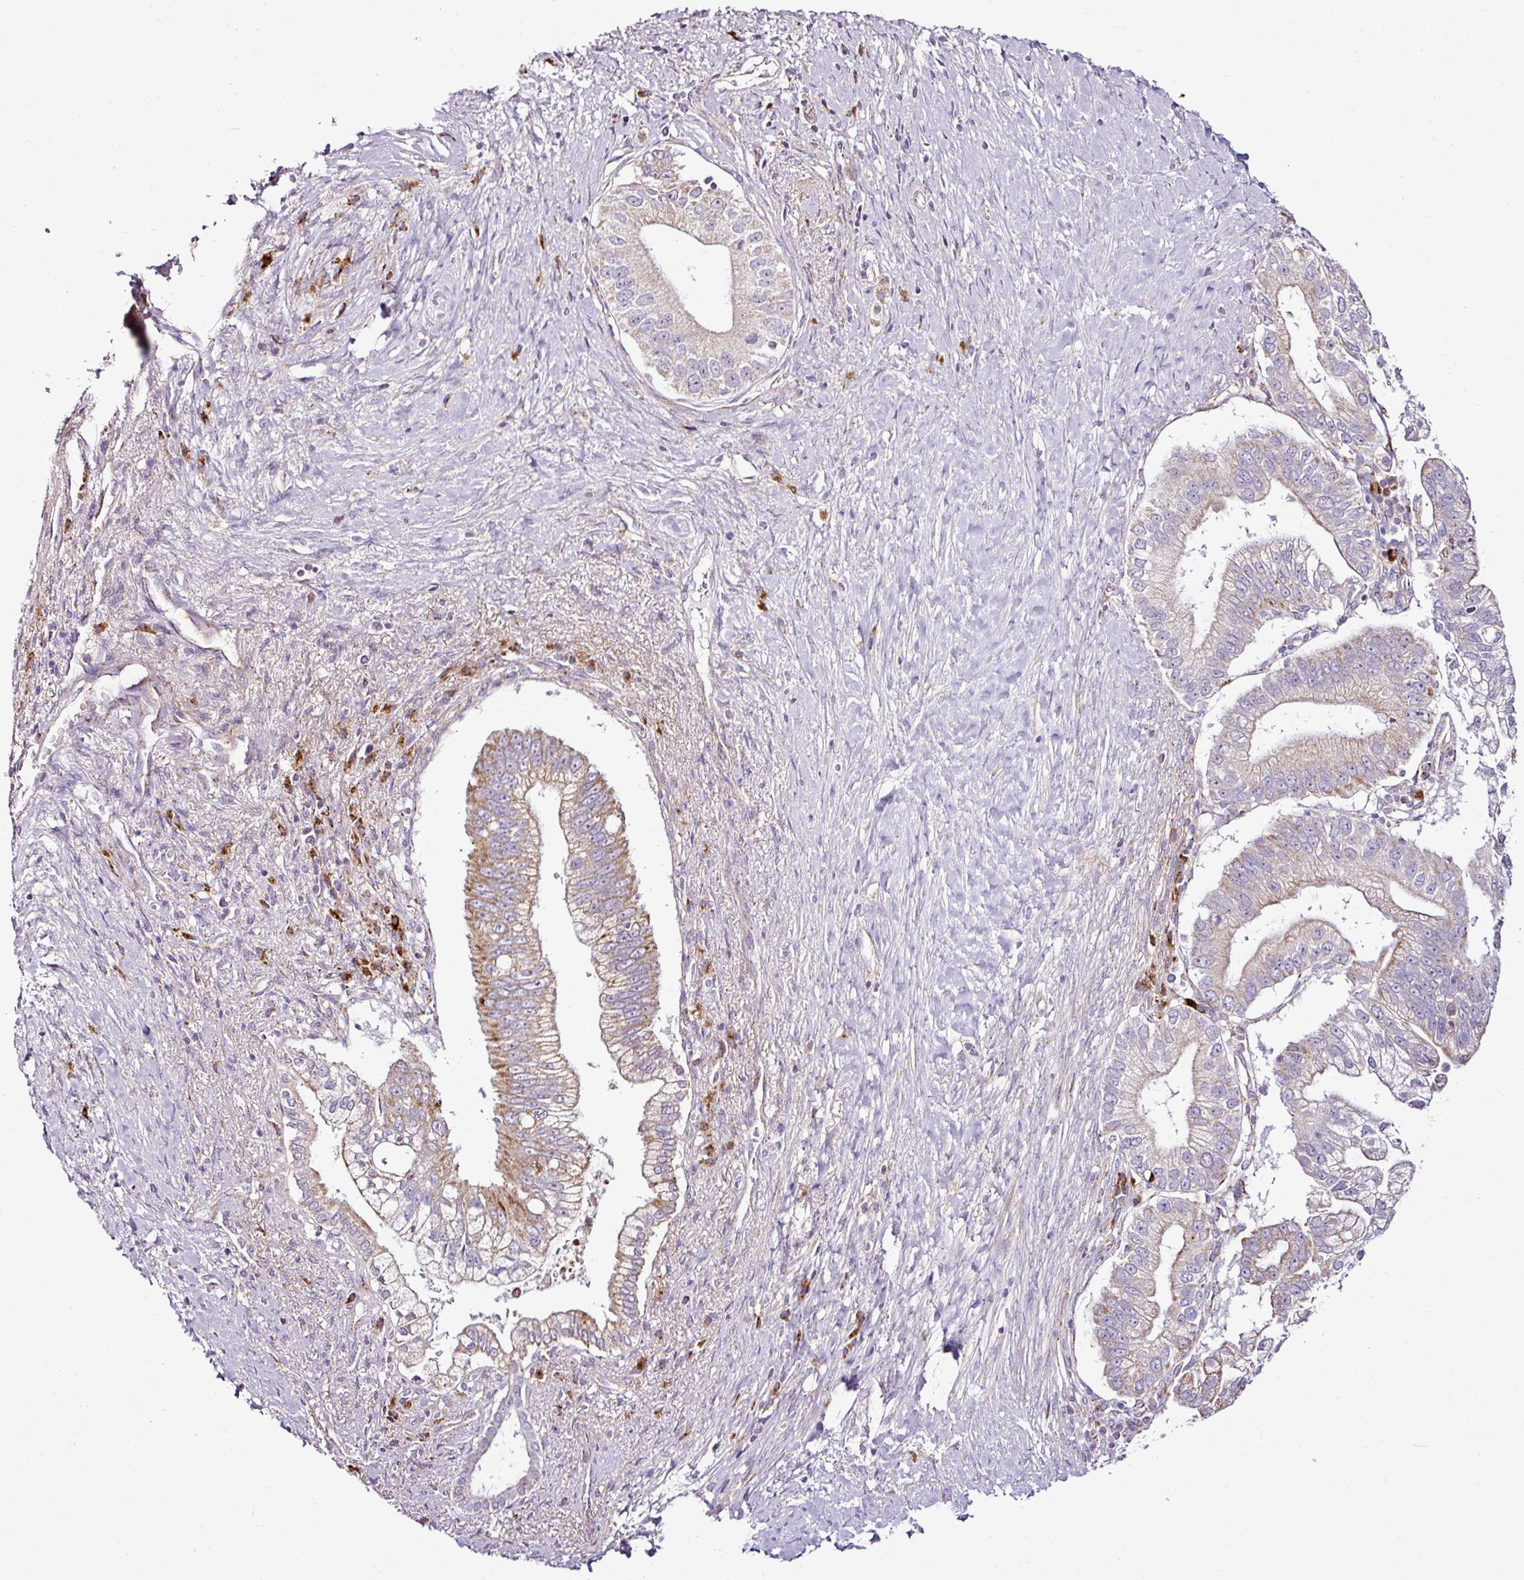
{"staining": {"intensity": "moderate", "quantity": "<25%", "location": "cytoplasmic/membranous"}, "tissue": "pancreatic cancer", "cell_type": "Tumor cells", "image_type": "cancer", "snomed": [{"axis": "morphology", "description": "Adenocarcinoma, NOS"}, {"axis": "topography", "description": "Pancreas"}], "caption": "Brown immunohistochemical staining in human pancreatic cancer (adenocarcinoma) shows moderate cytoplasmic/membranous positivity in about <25% of tumor cells.", "gene": "DPAGT1", "patient": {"sex": "male", "age": 70}}